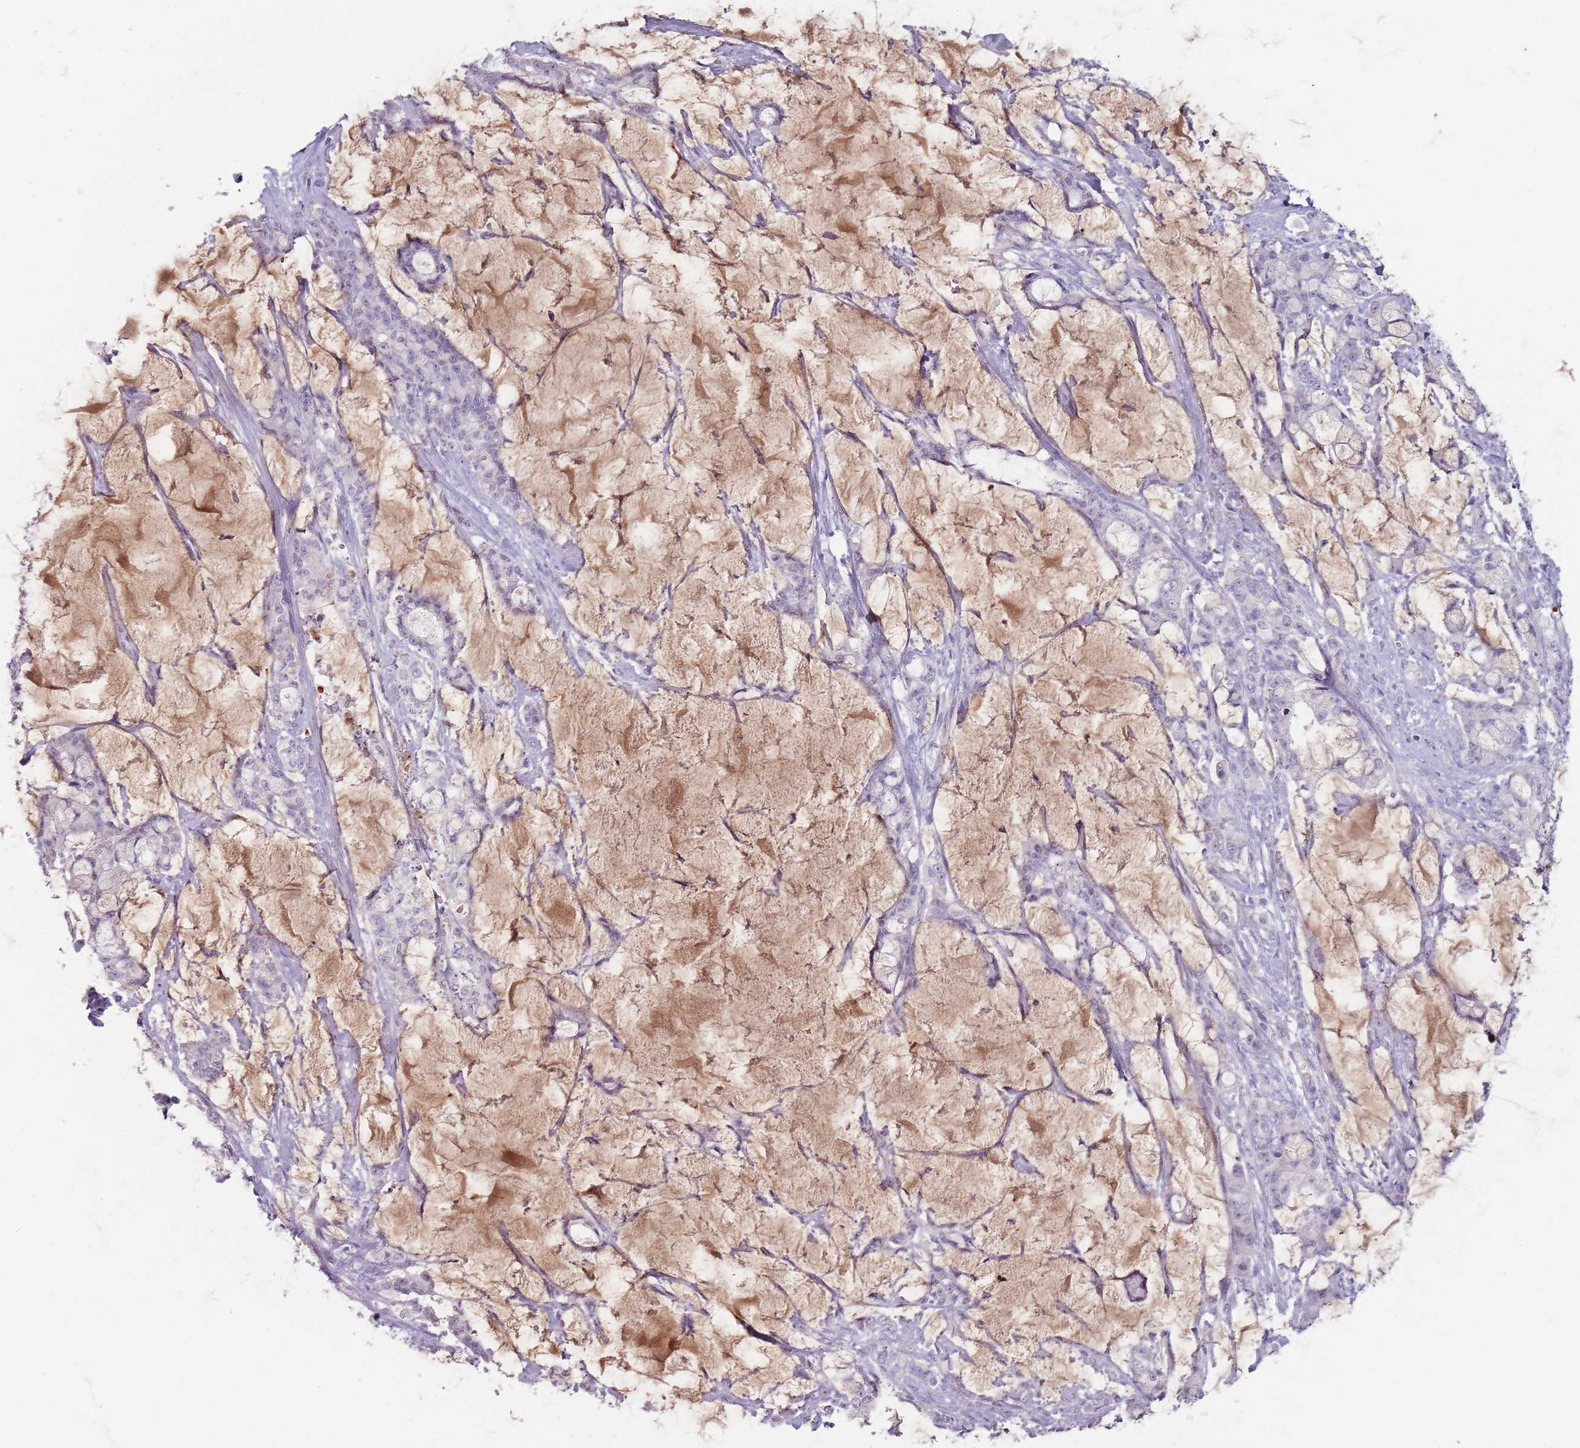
{"staining": {"intensity": "negative", "quantity": "none", "location": "none"}, "tissue": "pancreatic cancer", "cell_type": "Tumor cells", "image_type": "cancer", "snomed": [{"axis": "morphology", "description": "Adenocarcinoma, NOS"}, {"axis": "topography", "description": "Pancreas"}], "caption": "Immunohistochemical staining of human pancreatic adenocarcinoma demonstrates no significant positivity in tumor cells.", "gene": "DXO", "patient": {"sex": "female", "age": 73}}